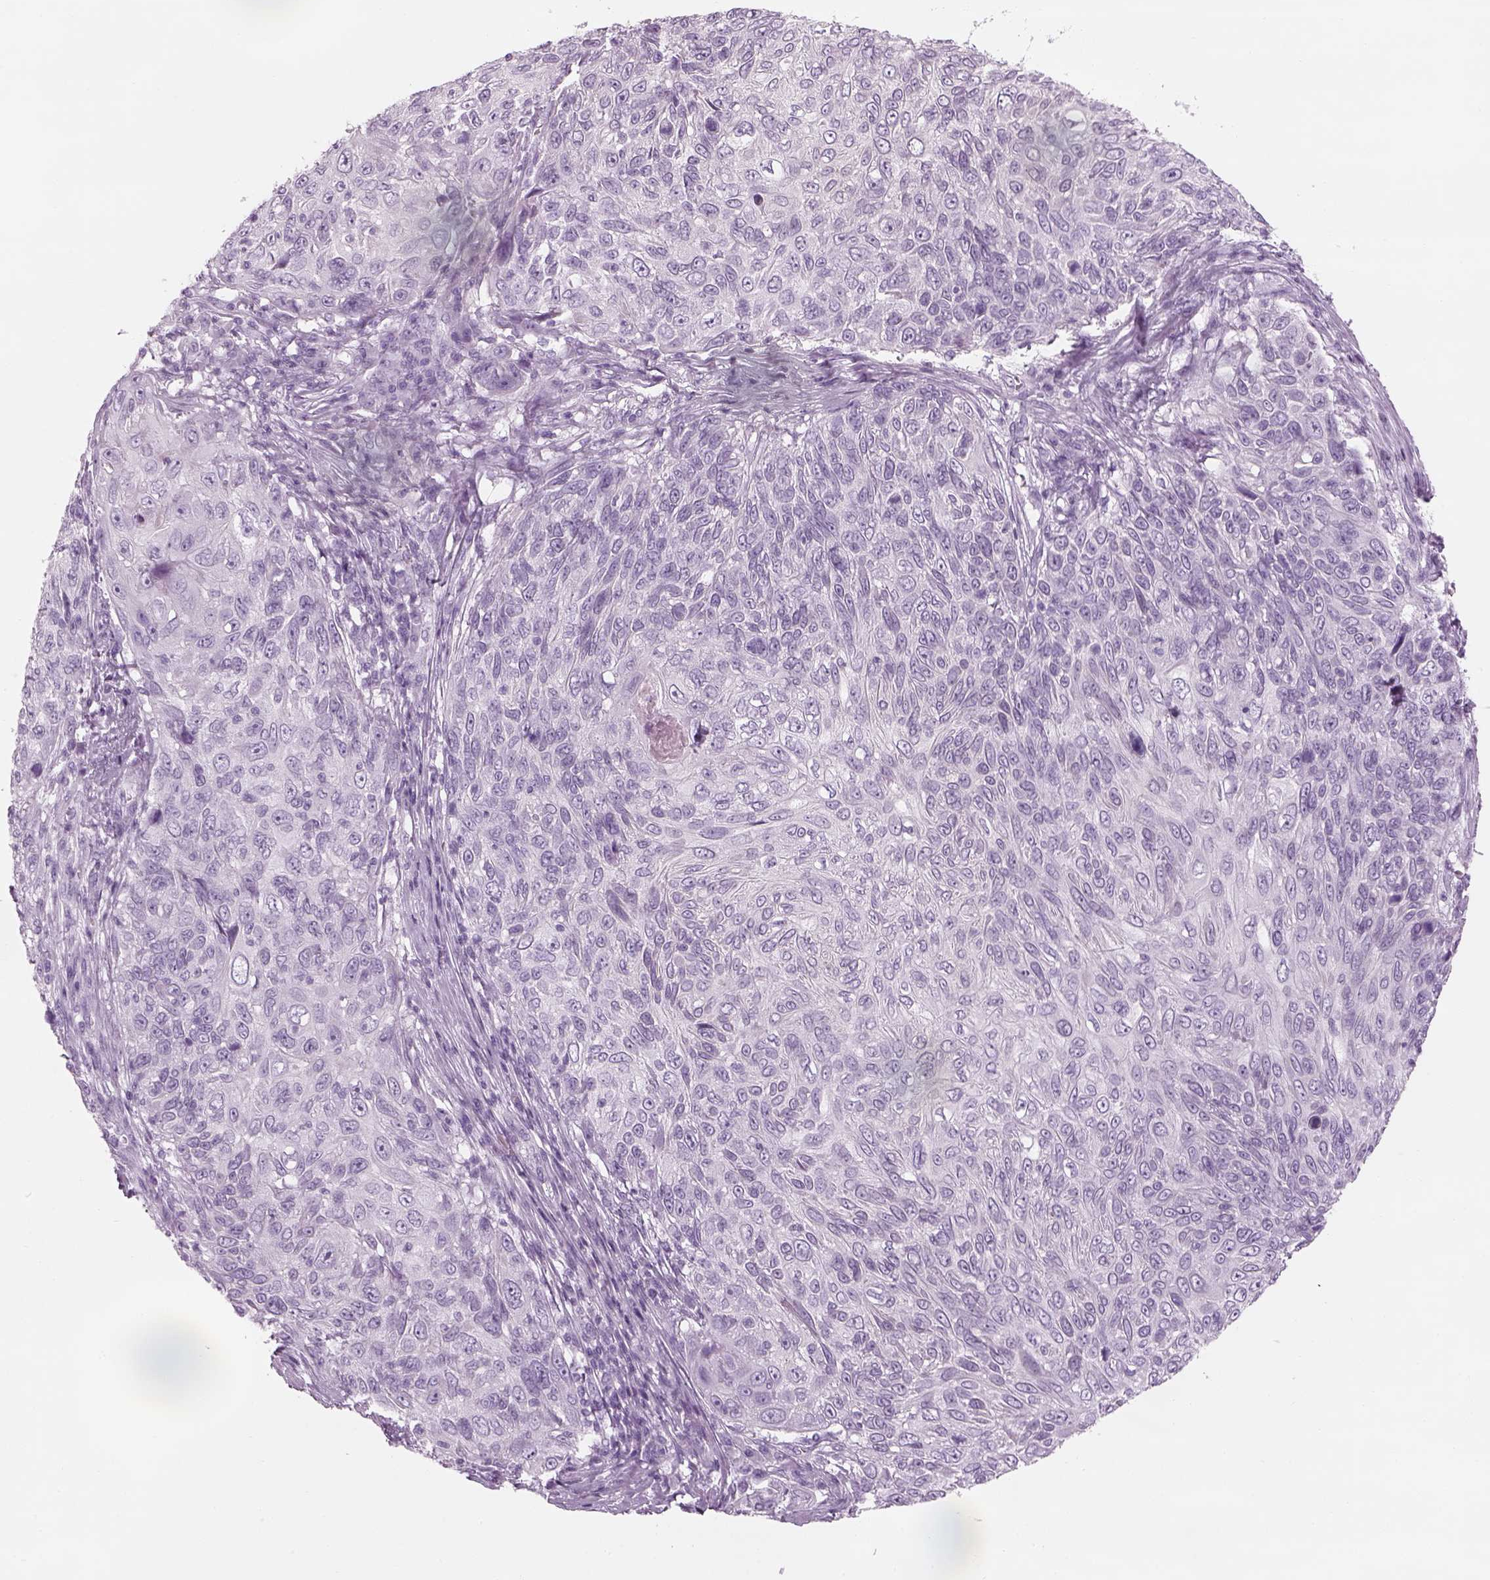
{"staining": {"intensity": "negative", "quantity": "none", "location": "none"}, "tissue": "skin cancer", "cell_type": "Tumor cells", "image_type": "cancer", "snomed": [{"axis": "morphology", "description": "Squamous cell carcinoma, NOS"}, {"axis": "topography", "description": "Skin"}], "caption": "DAB immunohistochemical staining of skin squamous cell carcinoma exhibits no significant expression in tumor cells.", "gene": "SAG", "patient": {"sex": "male", "age": 92}}